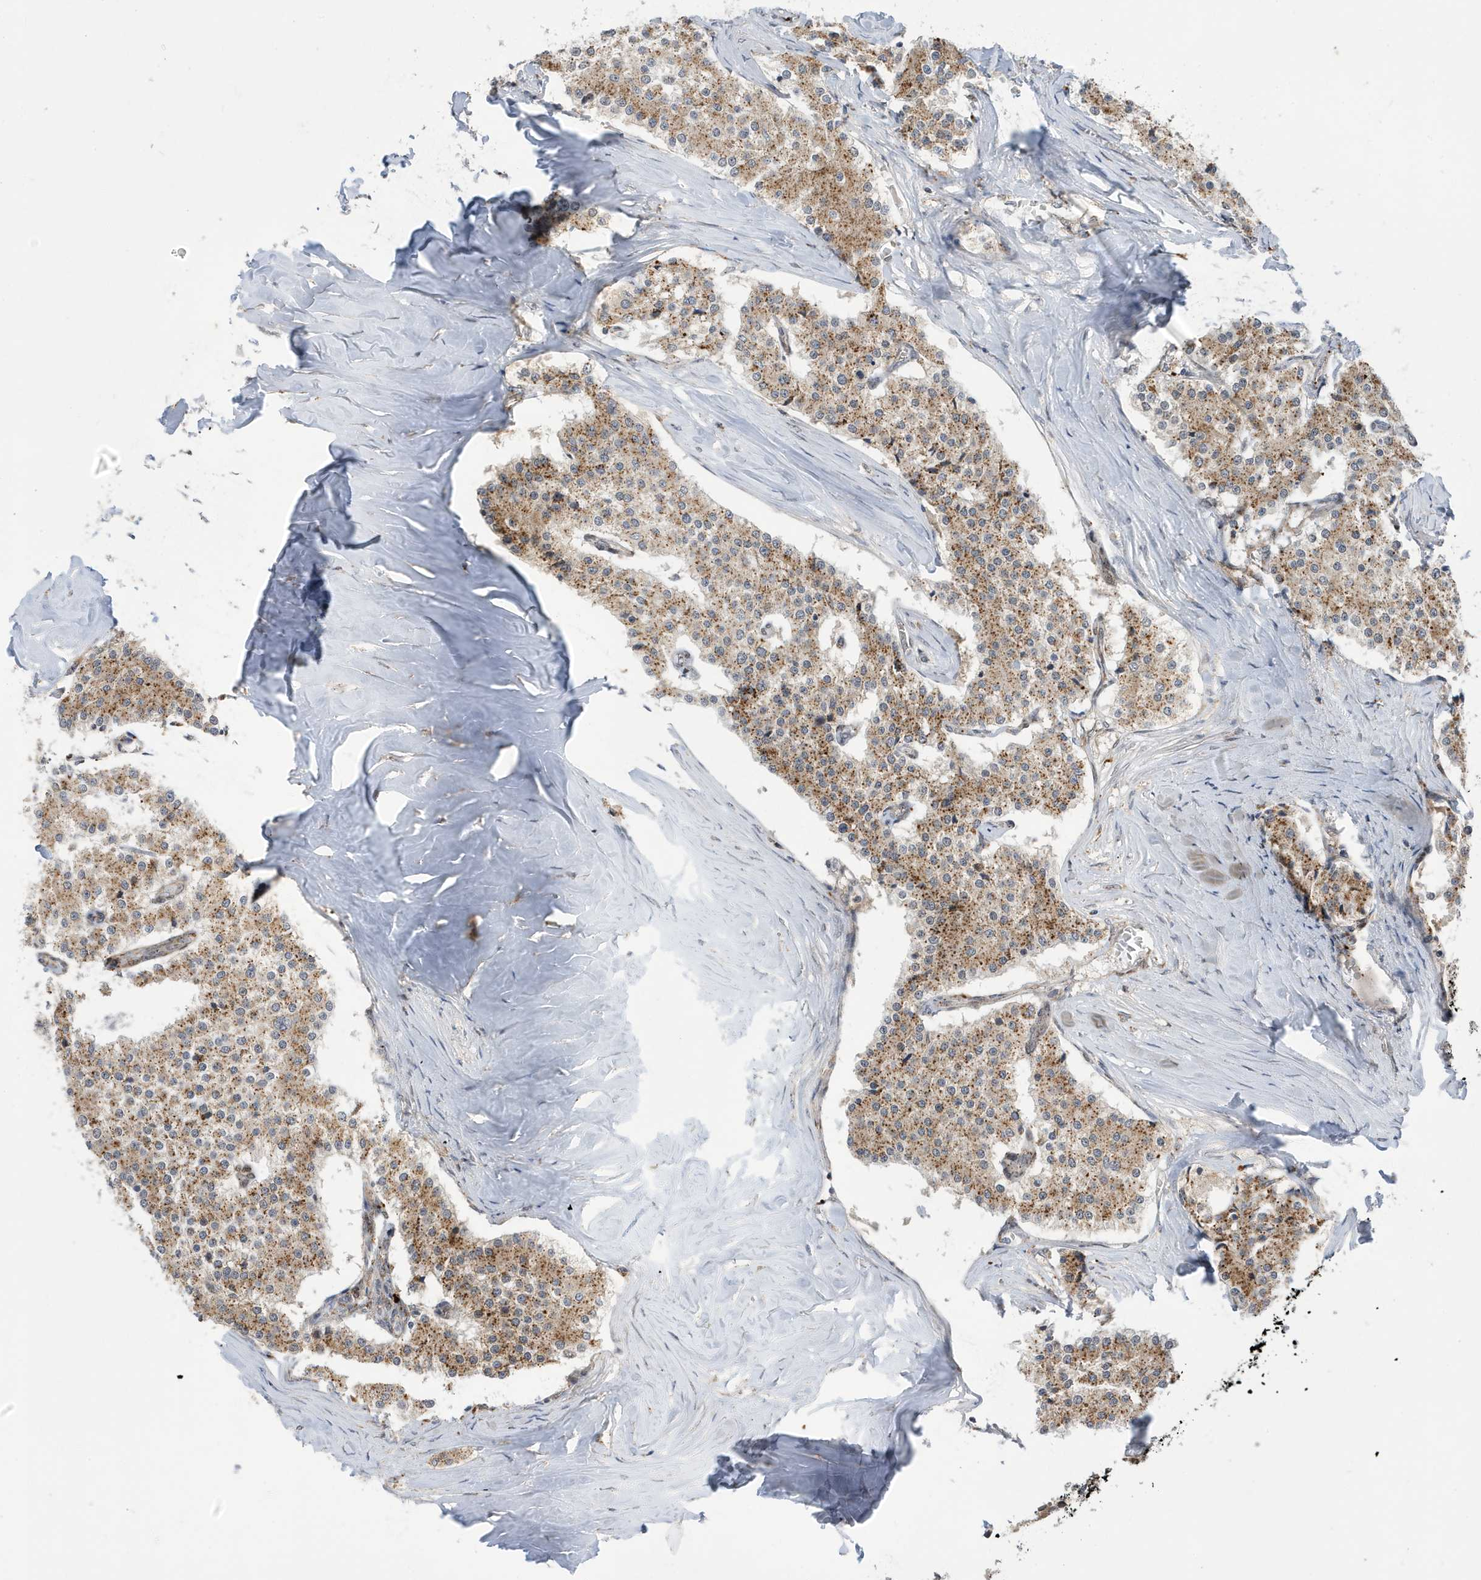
{"staining": {"intensity": "moderate", "quantity": ">75%", "location": "cytoplasmic/membranous"}, "tissue": "carcinoid", "cell_type": "Tumor cells", "image_type": "cancer", "snomed": [{"axis": "morphology", "description": "Carcinoid, malignant, NOS"}, {"axis": "topography", "description": "Colon"}], "caption": "The micrograph exhibits immunohistochemical staining of carcinoid (malignant). There is moderate cytoplasmic/membranous staining is appreciated in approximately >75% of tumor cells. Nuclei are stained in blue.", "gene": "ZNF507", "patient": {"sex": "female", "age": 52}}